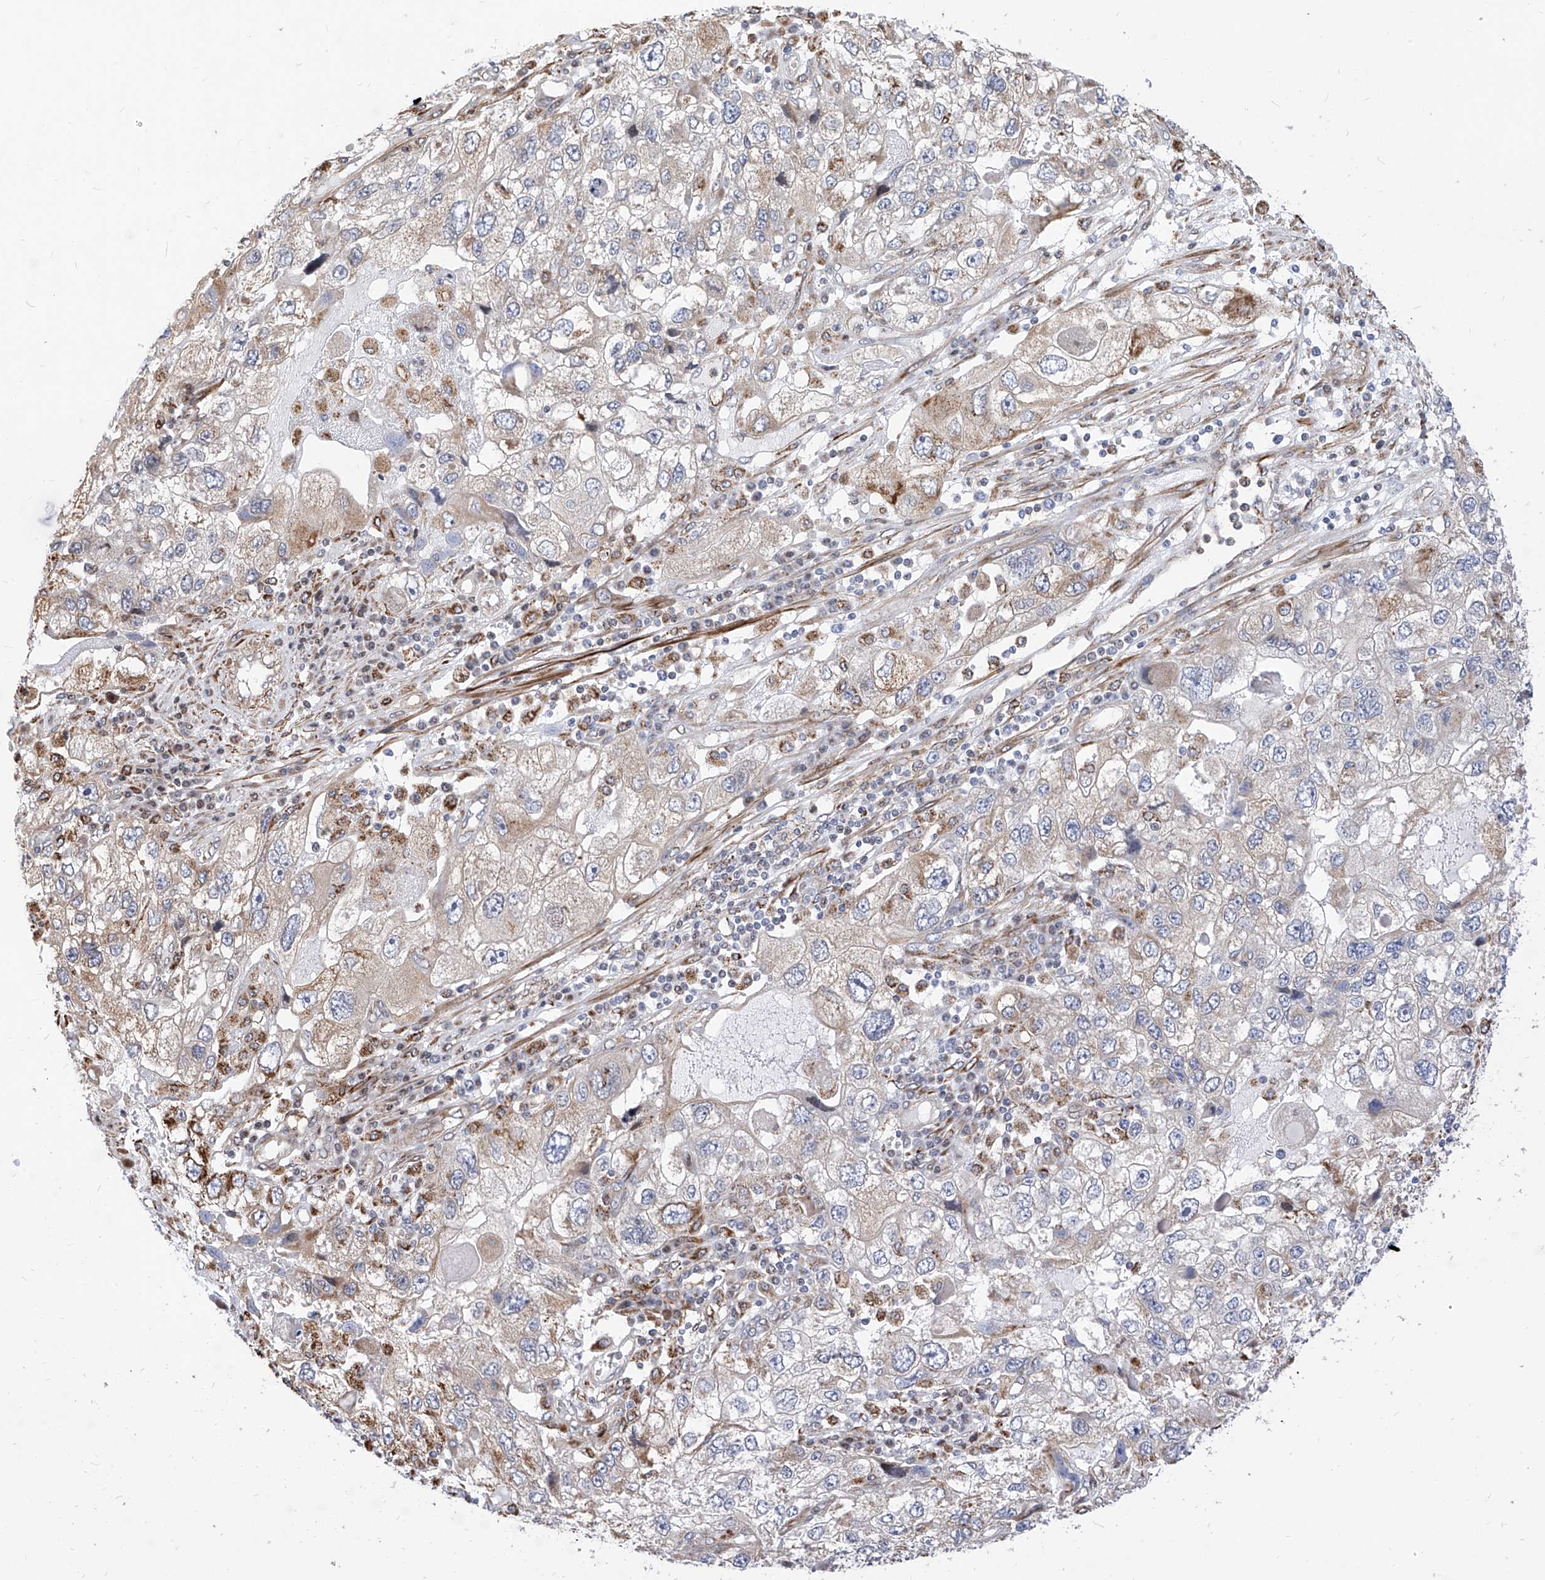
{"staining": {"intensity": "moderate", "quantity": "25%-75%", "location": "cytoplasmic/membranous"}, "tissue": "endometrial cancer", "cell_type": "Tumor cells", "image_type": "cancer", "snomed": [{"axis": "morphology", "description": "Adenocarcinoma, NOS"}, {"axis": "topography", "description": "Endometrium"}], "caption": "Immunohistochemistry of human endometrial cancer demonstrates medium levels of moderate cytoplasmic/membranous expression in about 25%-75% of tumor cells.", "gene": "TTLL8", "patient": {"sex": "female", "age": 49}}